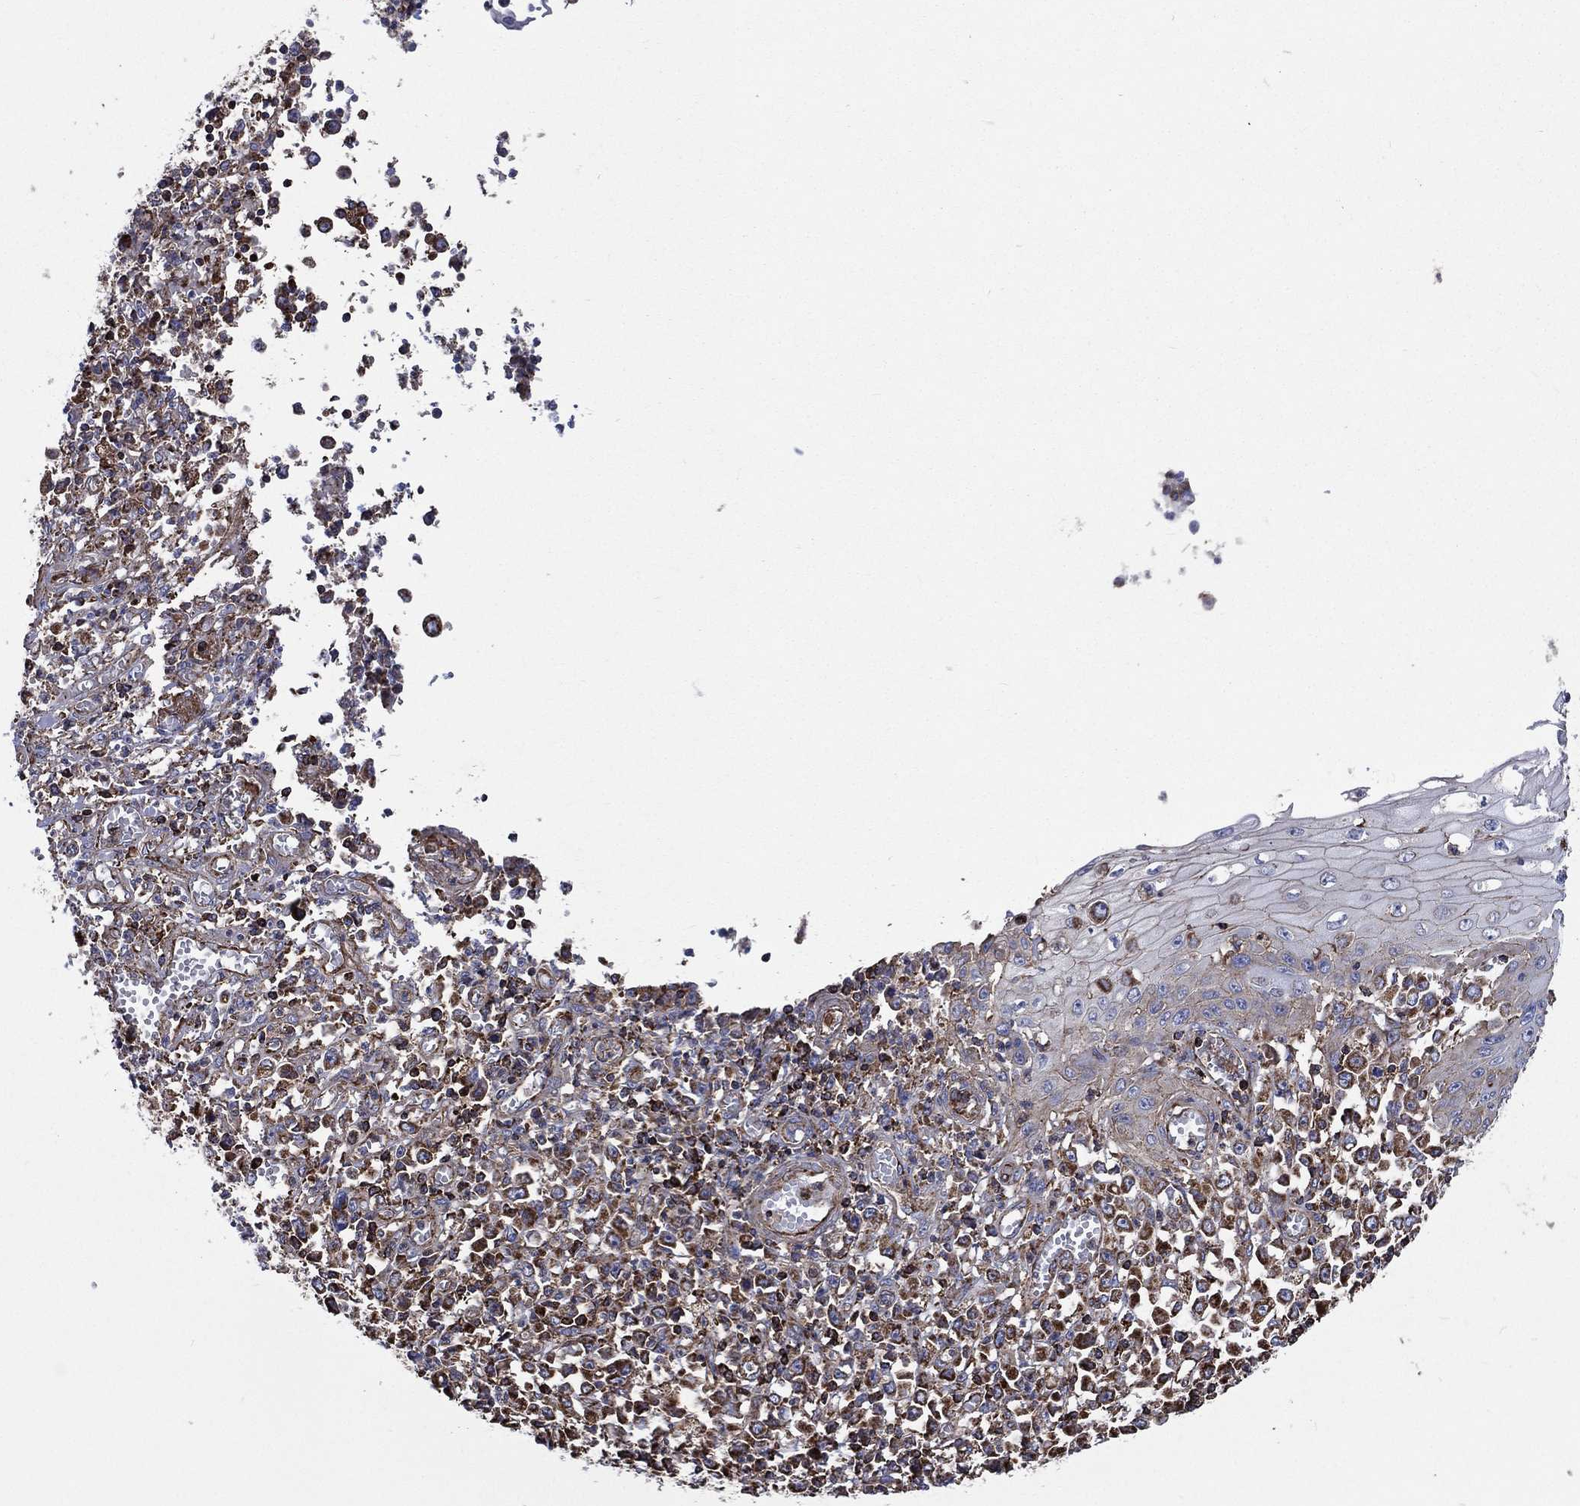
{"staining": {"intensity": "strong", "quantity": ">75%", "location": "cytoplasmic/membranous"}, "tissue": "stomach cancer", "cell_type": "Tumor cells", "image_type": "cancer", "snomed": [{"axis": "morphology", "description": "Adenocarcinoma, NOS"}, {"axis": "topography", "description": "Stomach, upper"}], "caption": "The immunohistochemical stain highlights strong cytoplasmic/membranous positivity in tumor cells of adenocarcinoma (stomach) tissue.", "gene": "ANKRD37", "patient": {"sex": "male", "age": 70}}